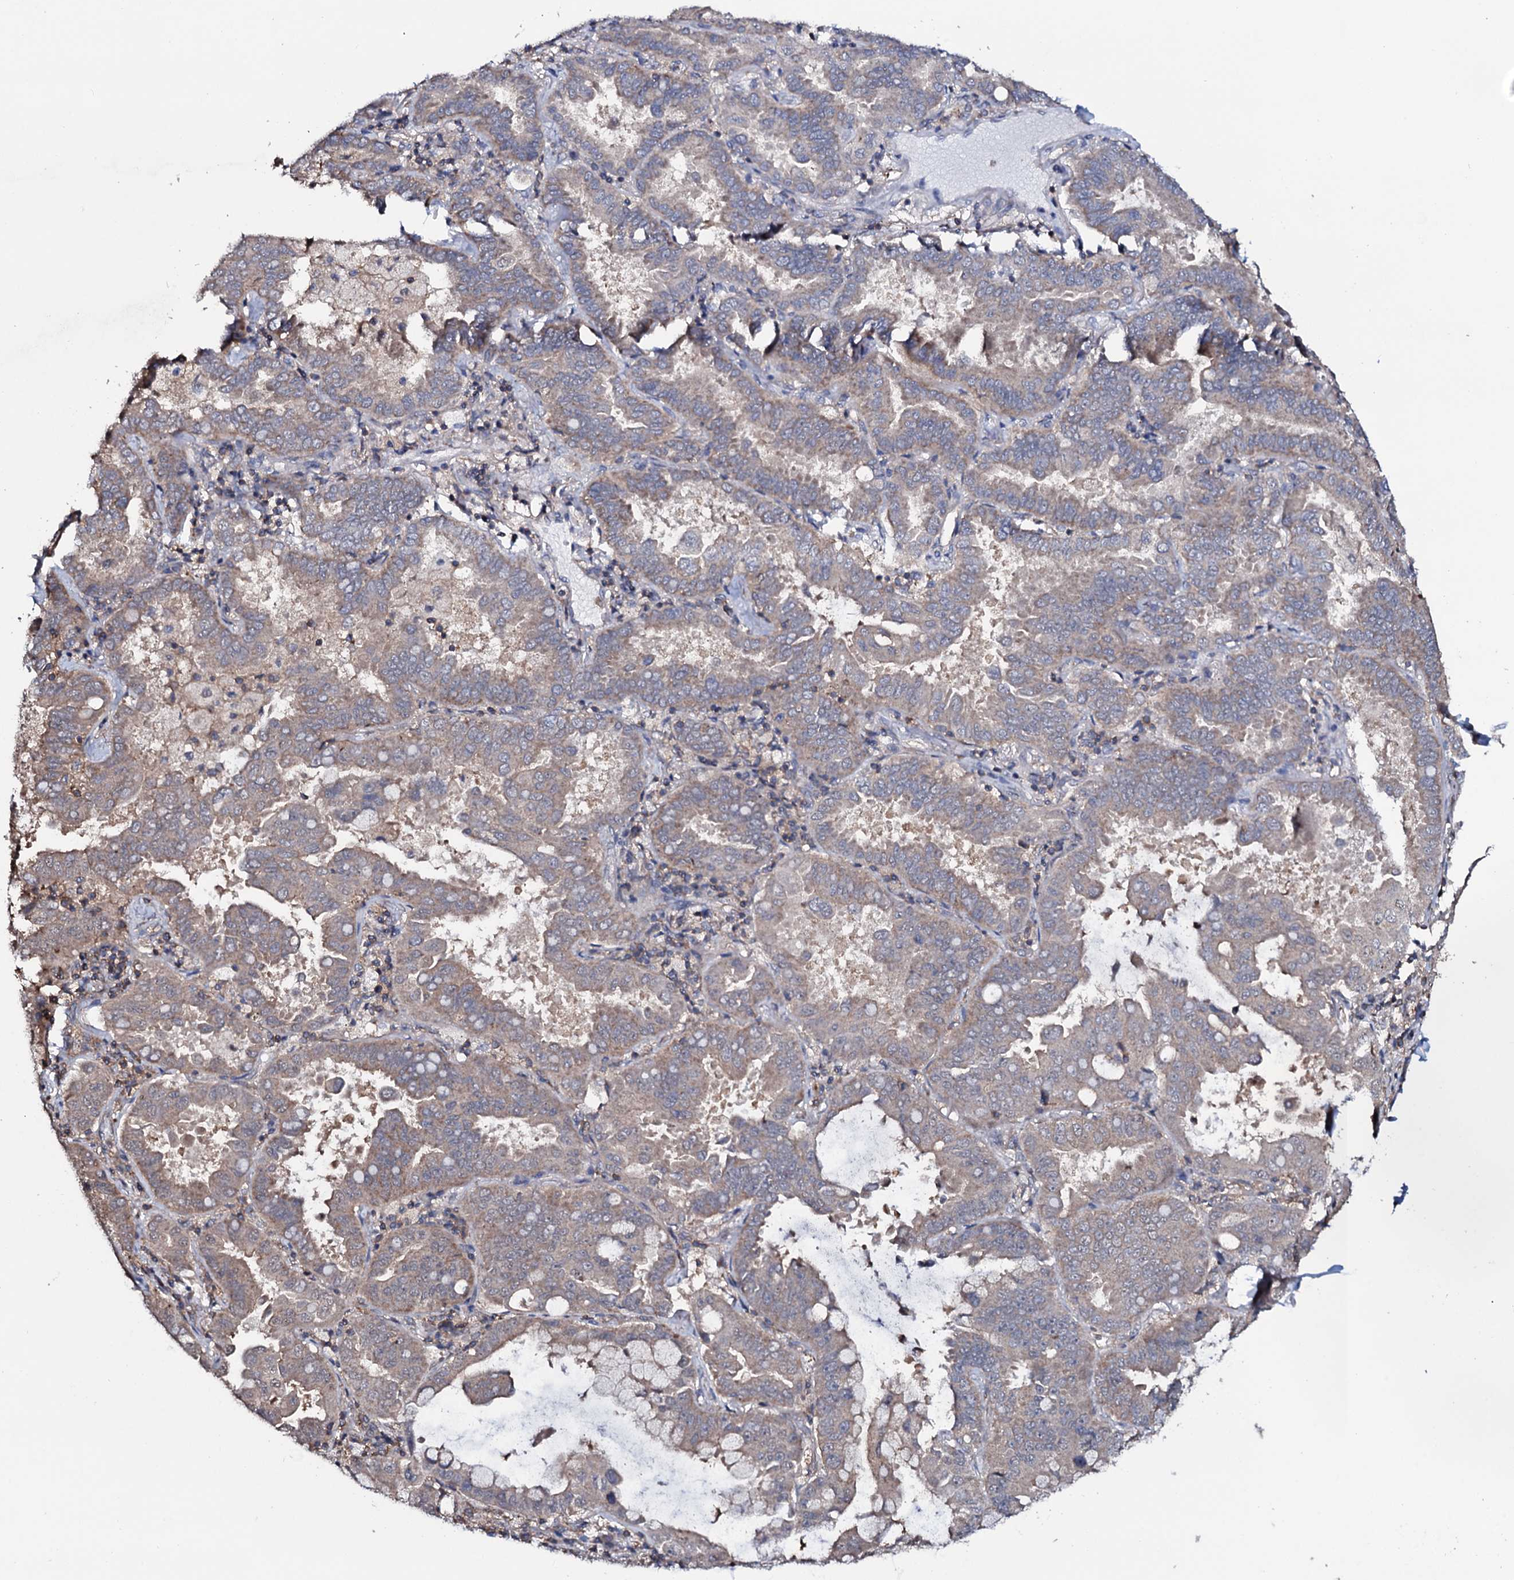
{"staining": {"intensity": "weak", "quantity": "25%-75%", "location": "cytoplasmic/membranous"}, "tissue": "lung cancer", "cell_type": "Tumor cells", "image_type": "cancer", "snomed": [{"axis": "morphology", "description": "Adenocarcinoma, NOS"}, {"axis": "topography", "description": "Lung"}], "caption": "Immunohistochemistry (DAB) staining of lung adenocarcinoma demonstrates weak cytoplasmic/membranous protein expression in about 25%-75% of tumor cells.", "gene": "COG6", "patient": {"sex": "male", "age": 64}}